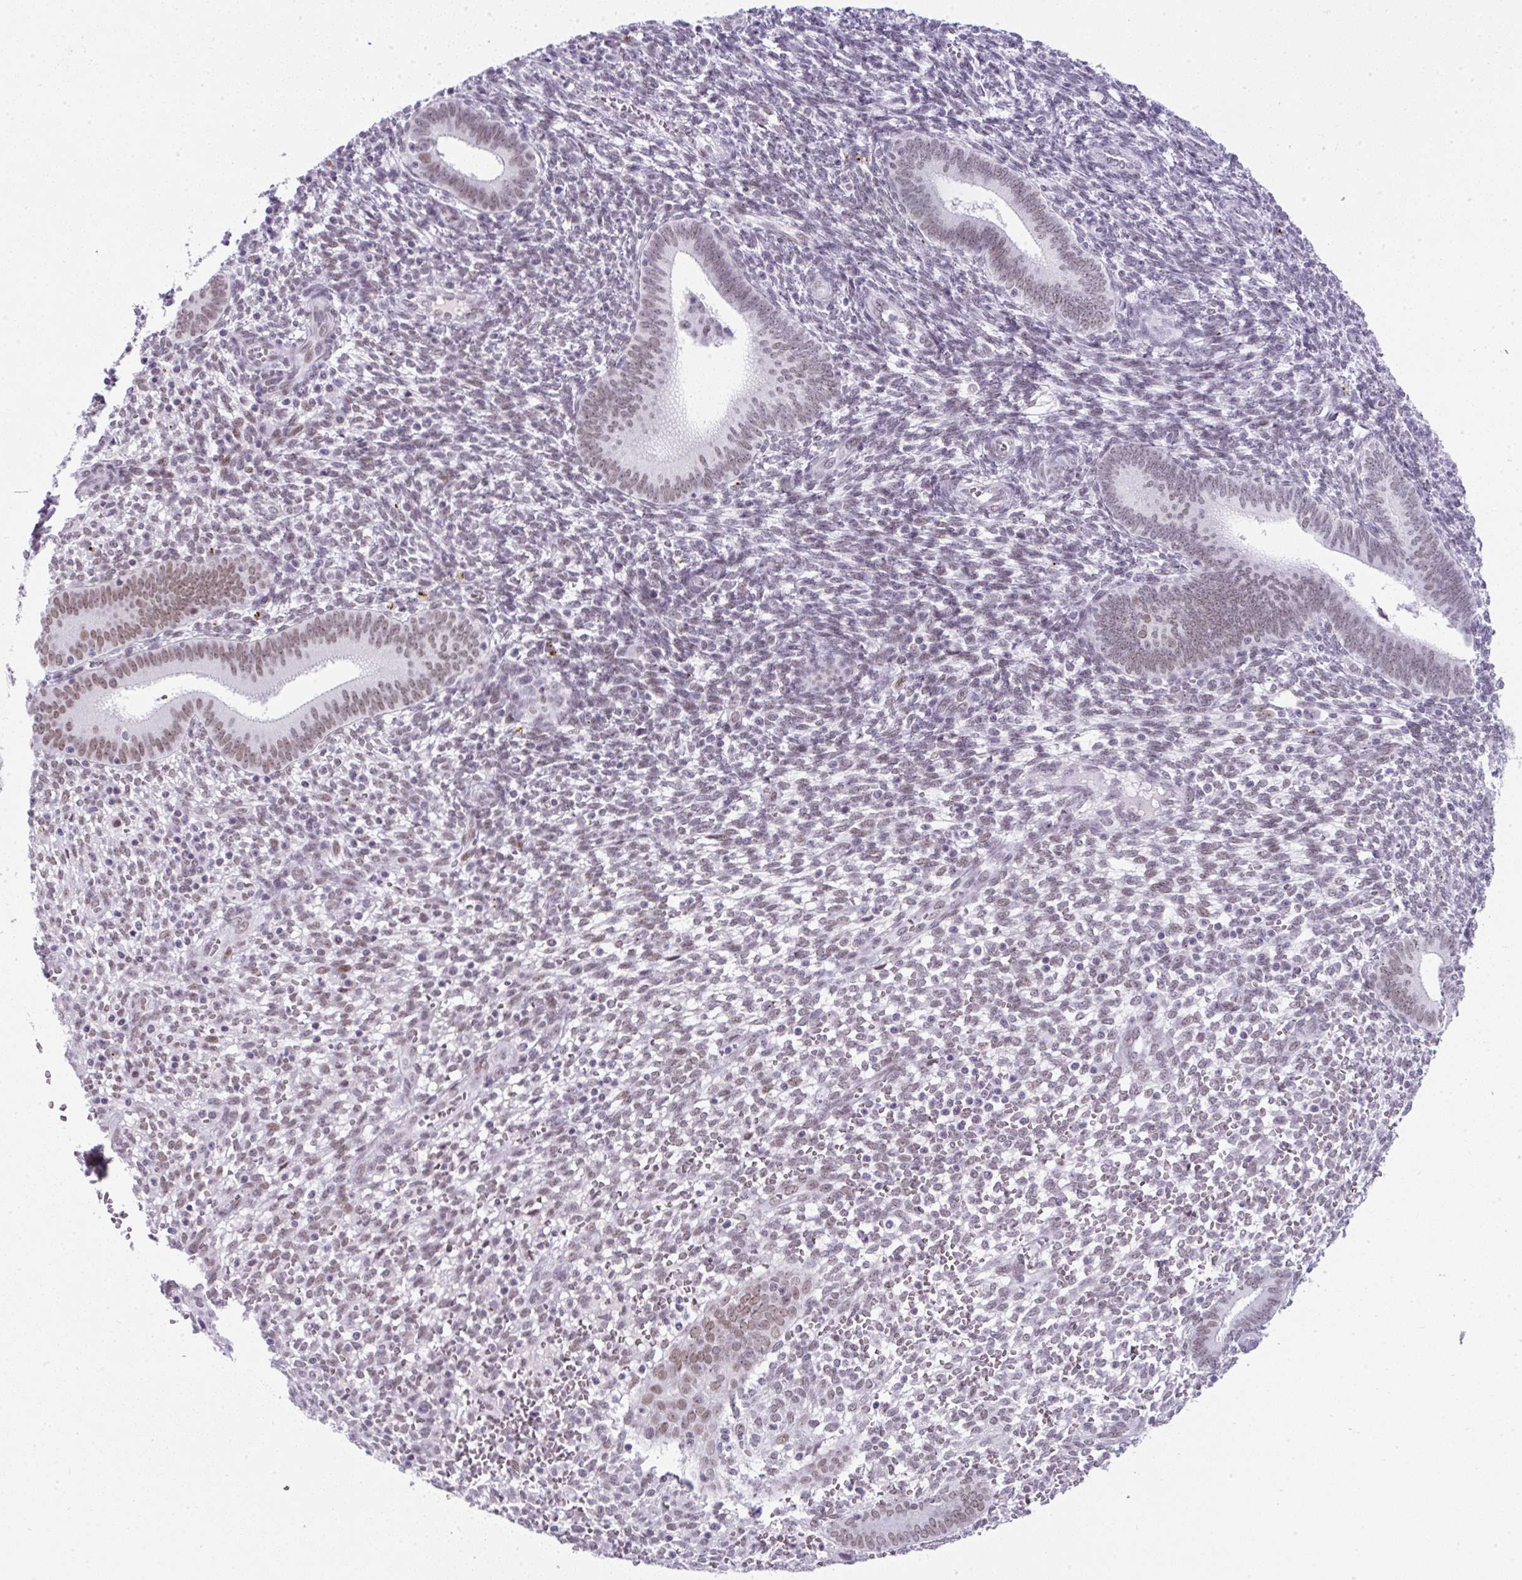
{"staining": {"intensity": "weak", "quantity": "25%-75%", "location": "nuclear"}, "tissue": "endometrium", "cell_type": "Cells in endometrial stroma", "image_type": "normal", "snomed": [{"axis": "morphology", "description": "Normal tissue, NOS"}, {"axis": "topography", "description": "Endometrium"}], "caption": "Weak nuclear expression is identified in about 25%-75% of cells in endometrial stroma in benign endometrium. Using DAB (3,3'-diaminobenzidine) (brown) and hematoxylin (blue) stains, captured at high magnification using brightfield microscopy.", "gene": "PLCXD2", "patient": {"sex": "female", "age": 41}}